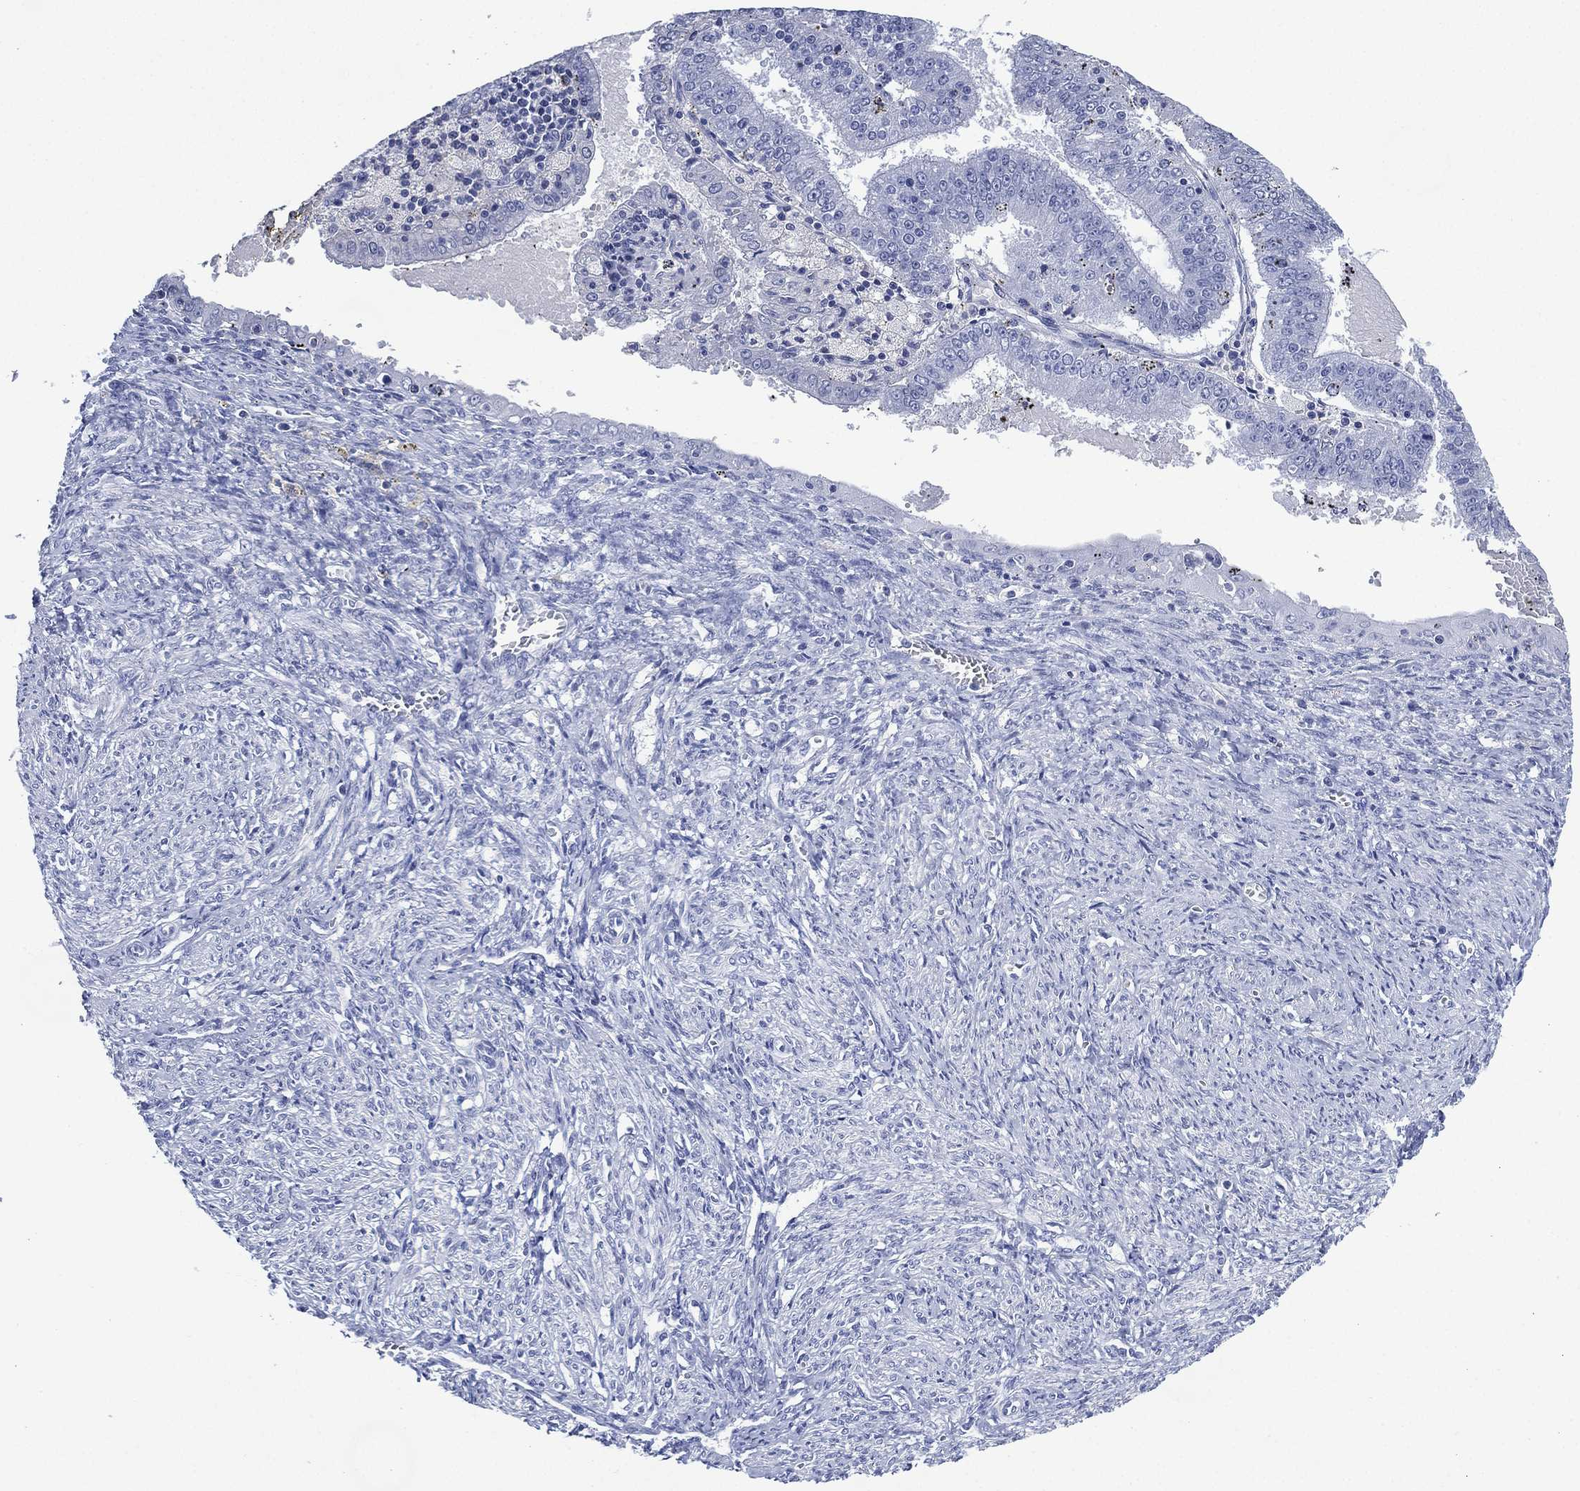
{"staining": {"intensity": "negative", "quantity": "none", "location": "none"}, "tissue": "endometrial cancer", "cell_type": "Tumor cells", "image_type": "cancer", "snomed": [{"axis": "morphology", "description": "Adenocarcinoma, NOS"}, {"axis": "topography", "description": "Endometrium"}], "caption": "Adenocarcinoma (endometrial) was stained to show a protein in brown. There is no significant expression in tumor cells.", "gene": "TMEM247", "patient": {"sex": "female", "age": 66}}